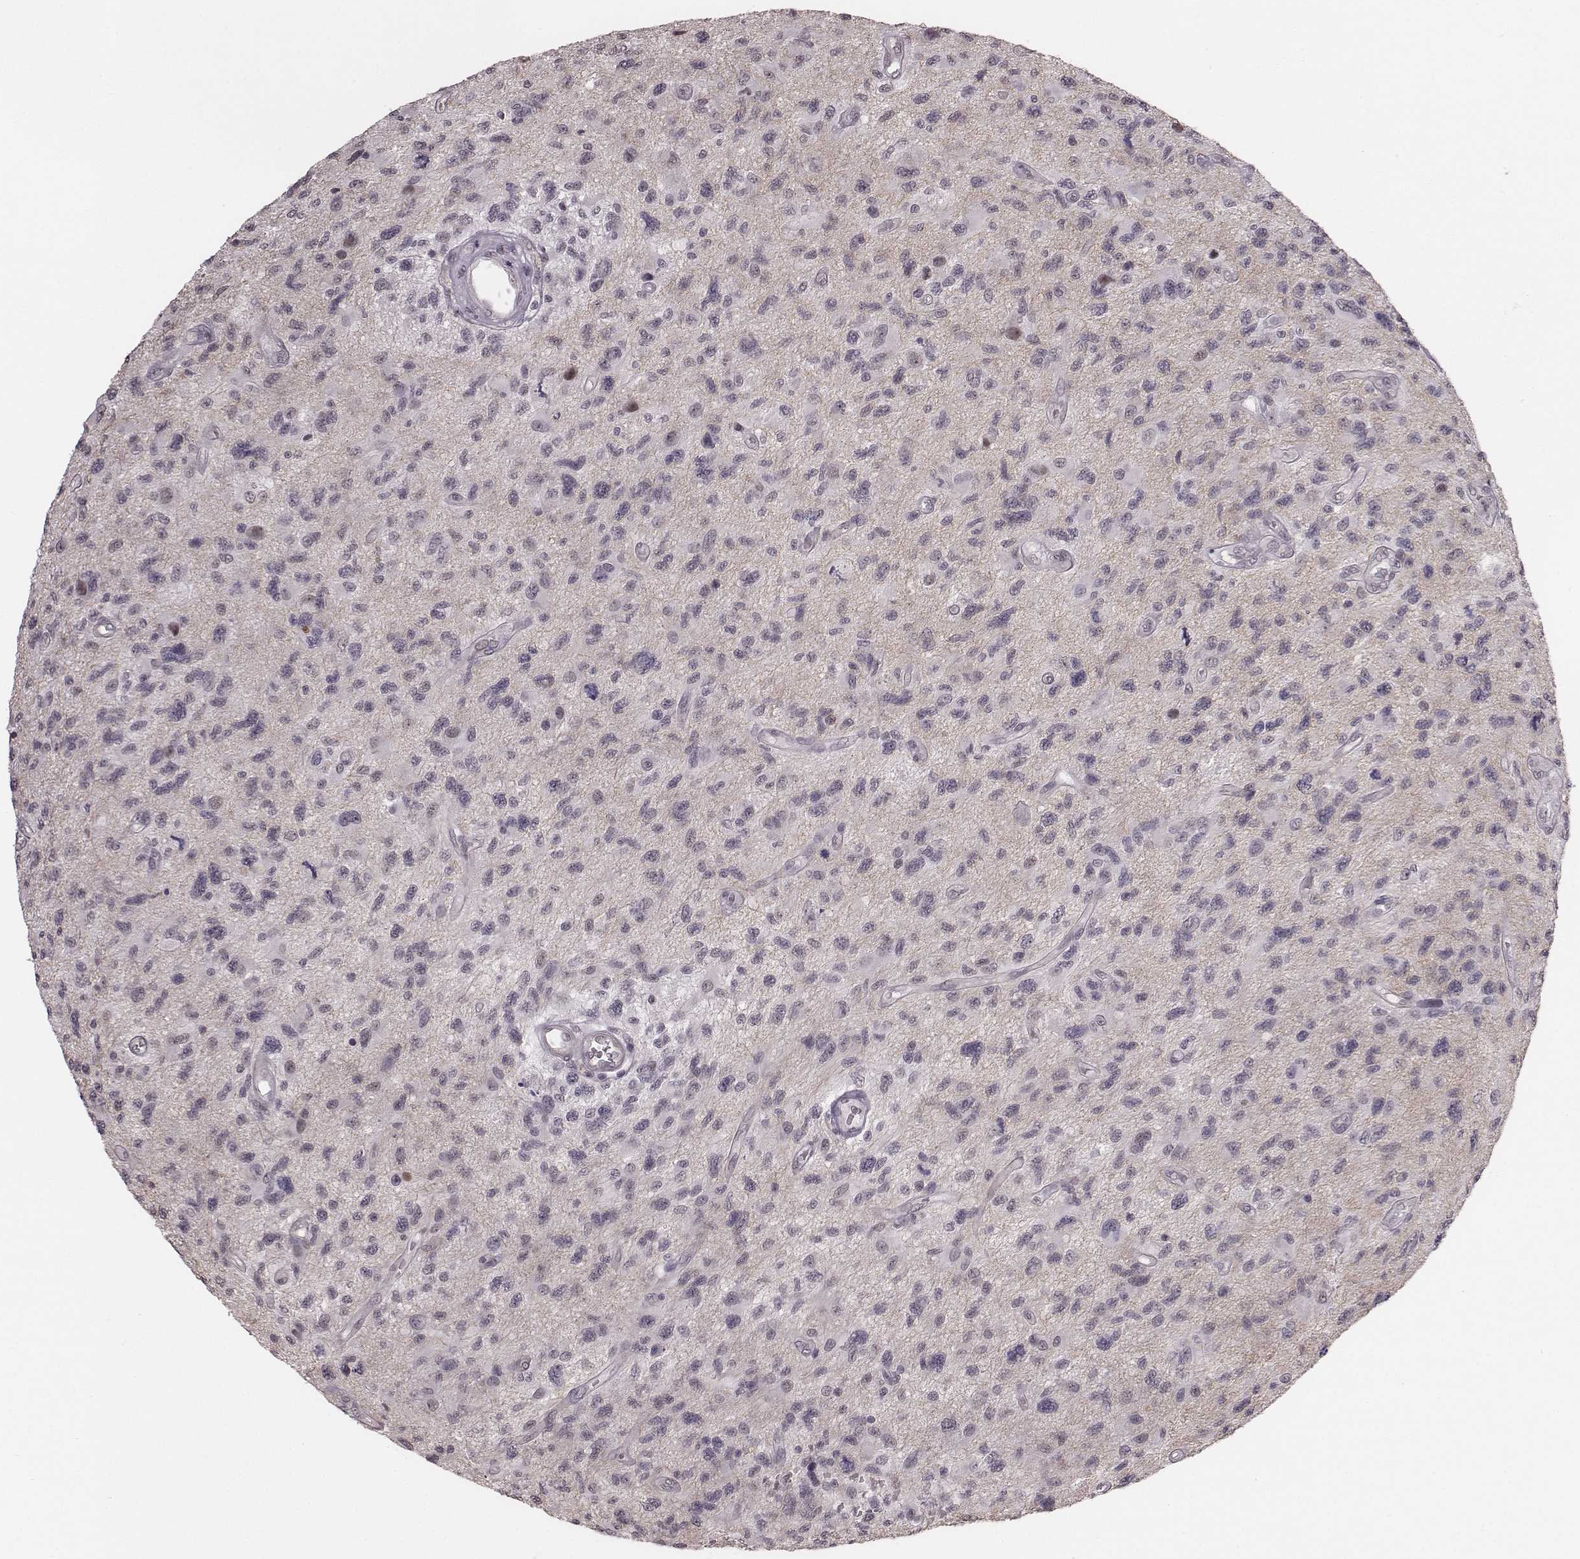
{"staining": {"intensity": "negative", "quantity": "none", "location": "none"}, "tissue": "glioma", "cell_type": "Tumor cells", "image_type": "cancer", "snomed": [{"axis": "morphology", "description": "Glioma, malignant, NOS"}, {"axis": "morphology", "description": "Glioma, malignant, High grade"}, {"axis": "topography", "description": "Brain"}], "caption": "A high-resolution histopathology image shows IHC staining of glioma, which displays no significant positivity in tumor cells.", "gene": "RPGRIP1", "patient": {"sex": "female", "age": 71}}